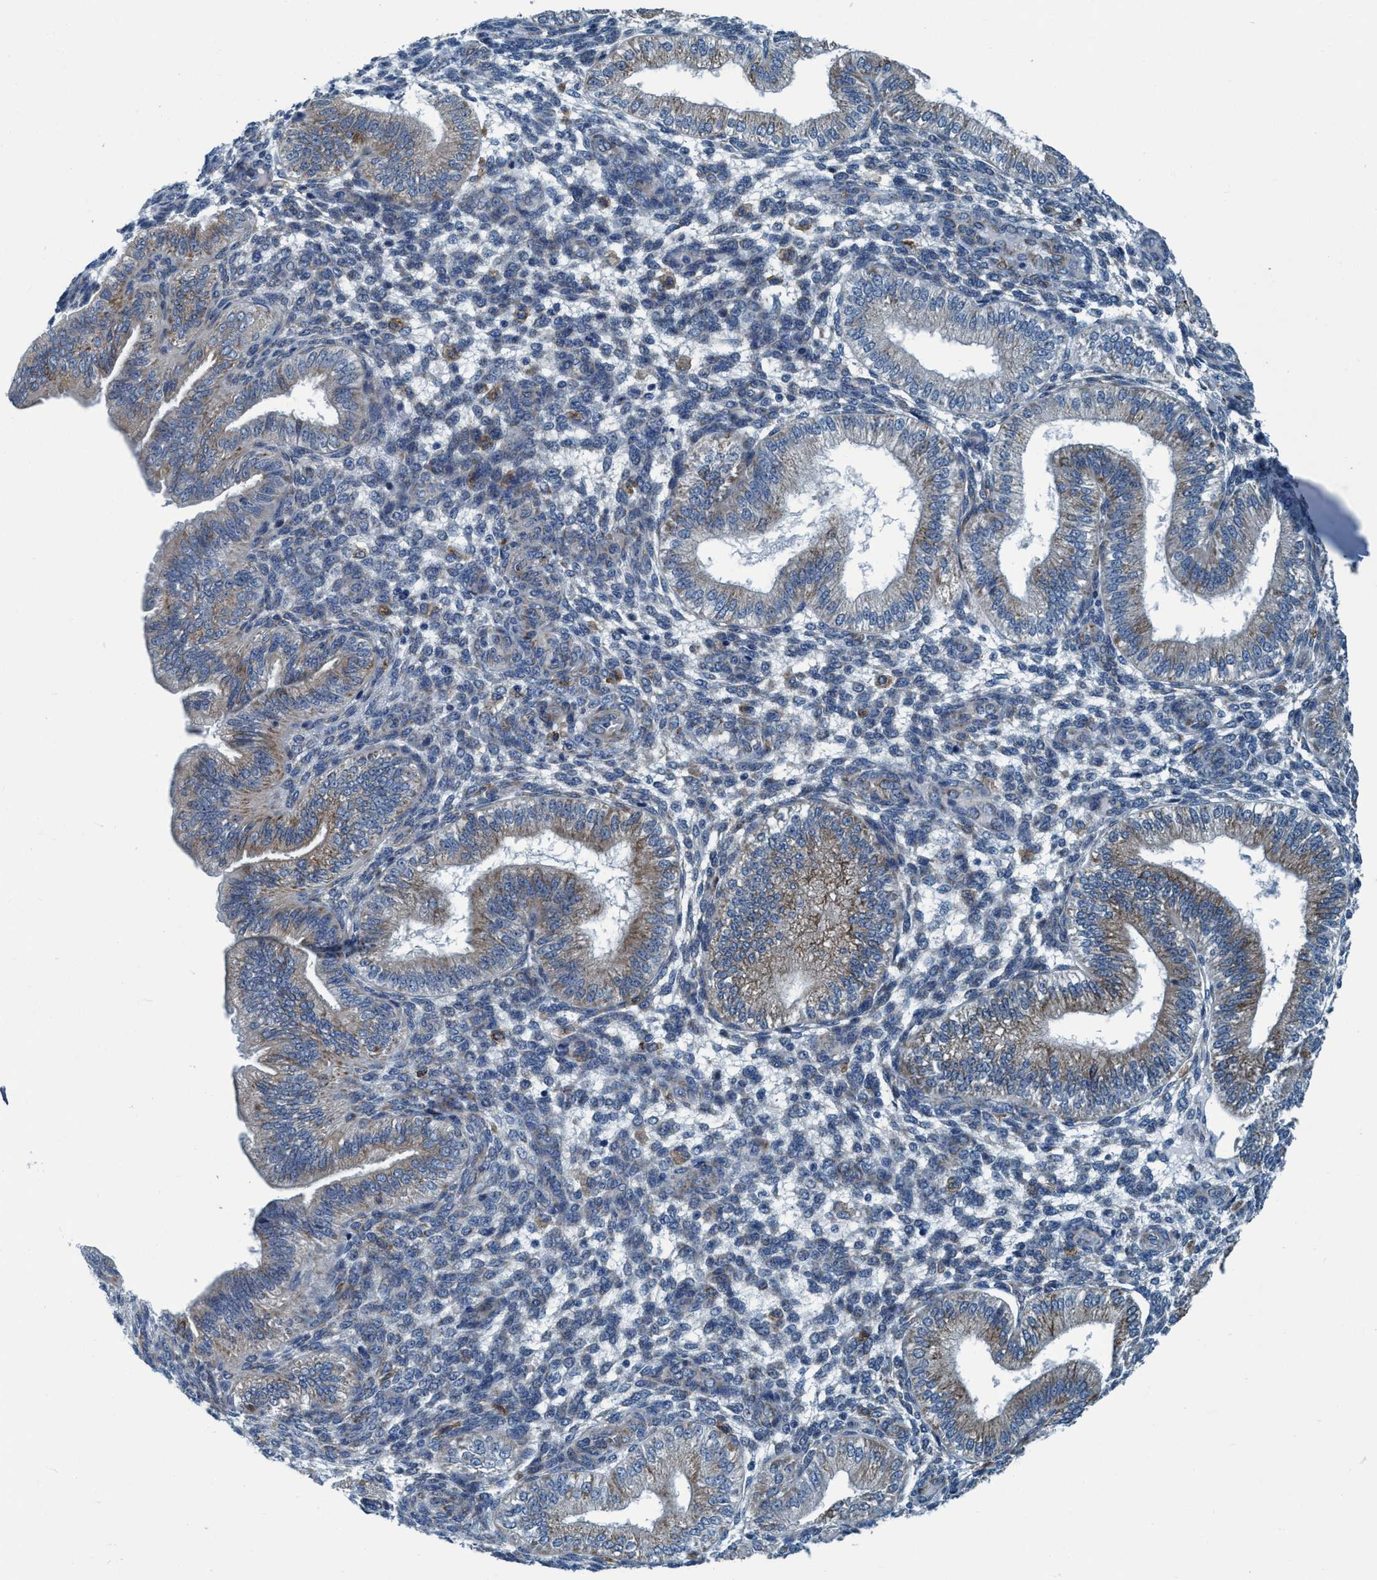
{"staining": {"intensity": "weak", "quantity": "<25%", "location": "cytoplasmic/membranous"}, "tissue": "endometrium", "cell_type": "Cells in endometrial stroma", "image_type": "normal", "snomed": [{"axis": "morphology", "description": "Normal tissue, NOS"}, {"axis": "topography", "description": "Endometrium"}], "caption": "DAB immunohistochemical staining of unremarkable human endometrium shows no significant expression in cells in endometrial stroma. (DAB (3,3'-diaminobenzidine) IHC, high magnification).", "gene": "ARMC9", "patient": {"sex": "female", "age": 39}}